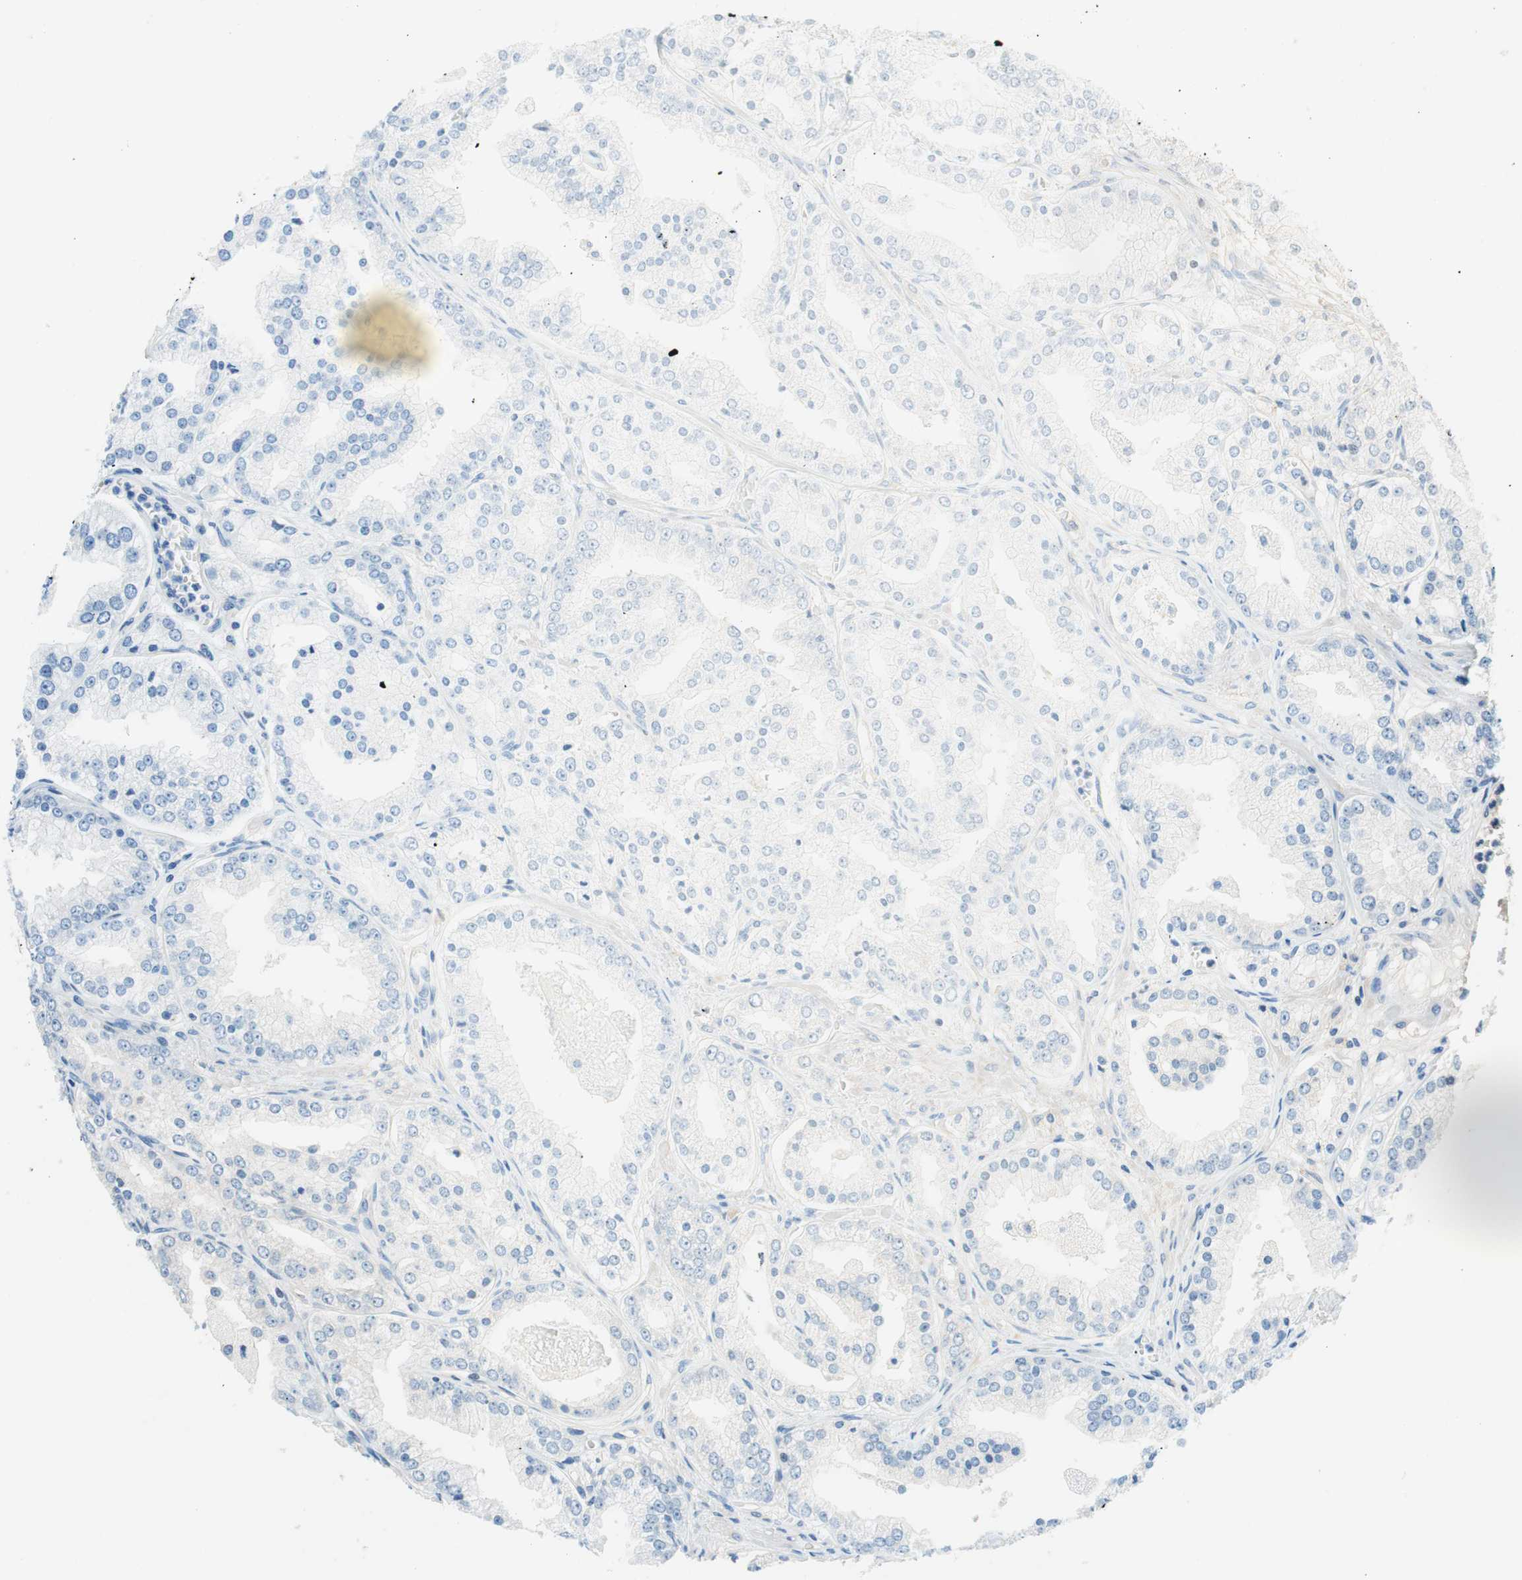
{"staining": {"intensity": "negative", "quantity": "none", "location": "none"}, "tissue": "prostate cancer", "cell_type": "Tumor cells", "image_type": "cancer", "snomed": [{"axis": "morphology", "description": "Adenocarcinoma, High grade"}, {"axis": "topography", "description": "Prostate"}], "caption": "High magnification brightfield microscopy of high-grade adenocarcinoma (prostate) stained with DAB (3,3'-diaminobenzidine) (brown) and counterstained with hematoxylin (blue): tumor cells show no significant staining.", "gene": "EVA1A", "patient": {"sex": "male", "age": 61}}